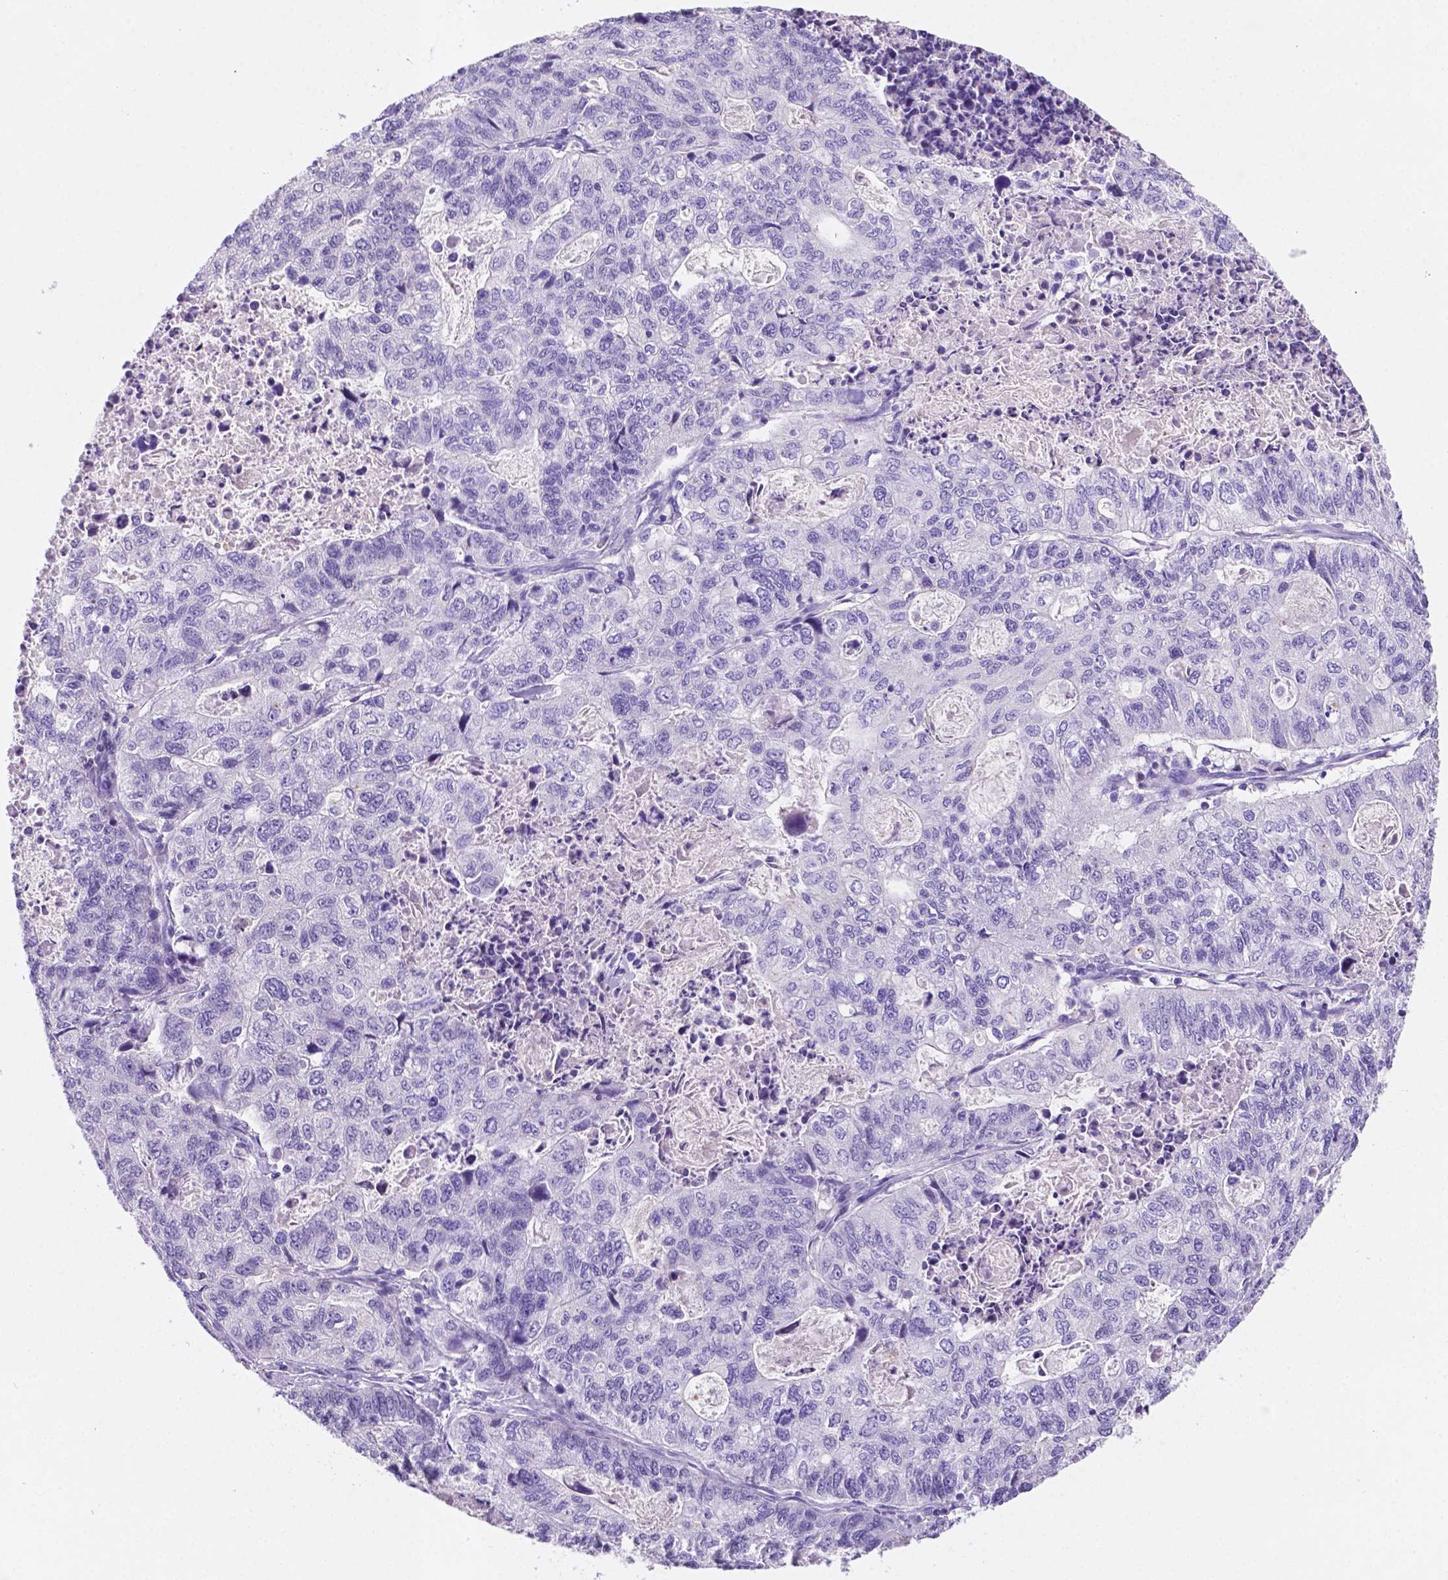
{"staining": {"intensity": "negative", "quantity": "none", "location": "none"}, "tissue": "stomach cancer", "cell_type": "Tumor cells", "image_type": "cancer", "snomed": [{"axis": "morphology", "description": "Adenocarcinoma, NOS"}, {"axis": "topography", "description": "Stomach, upper"}], "caption": "Photomicrograph shows no protein staining in tumor cells of stomach adenocarcinoma tissue. (DAB immunohistochemistry (IHC) with hematoxylin counter stain).", "gene": "EBLN2", "patient": {"sex": "female", "age": 67}}